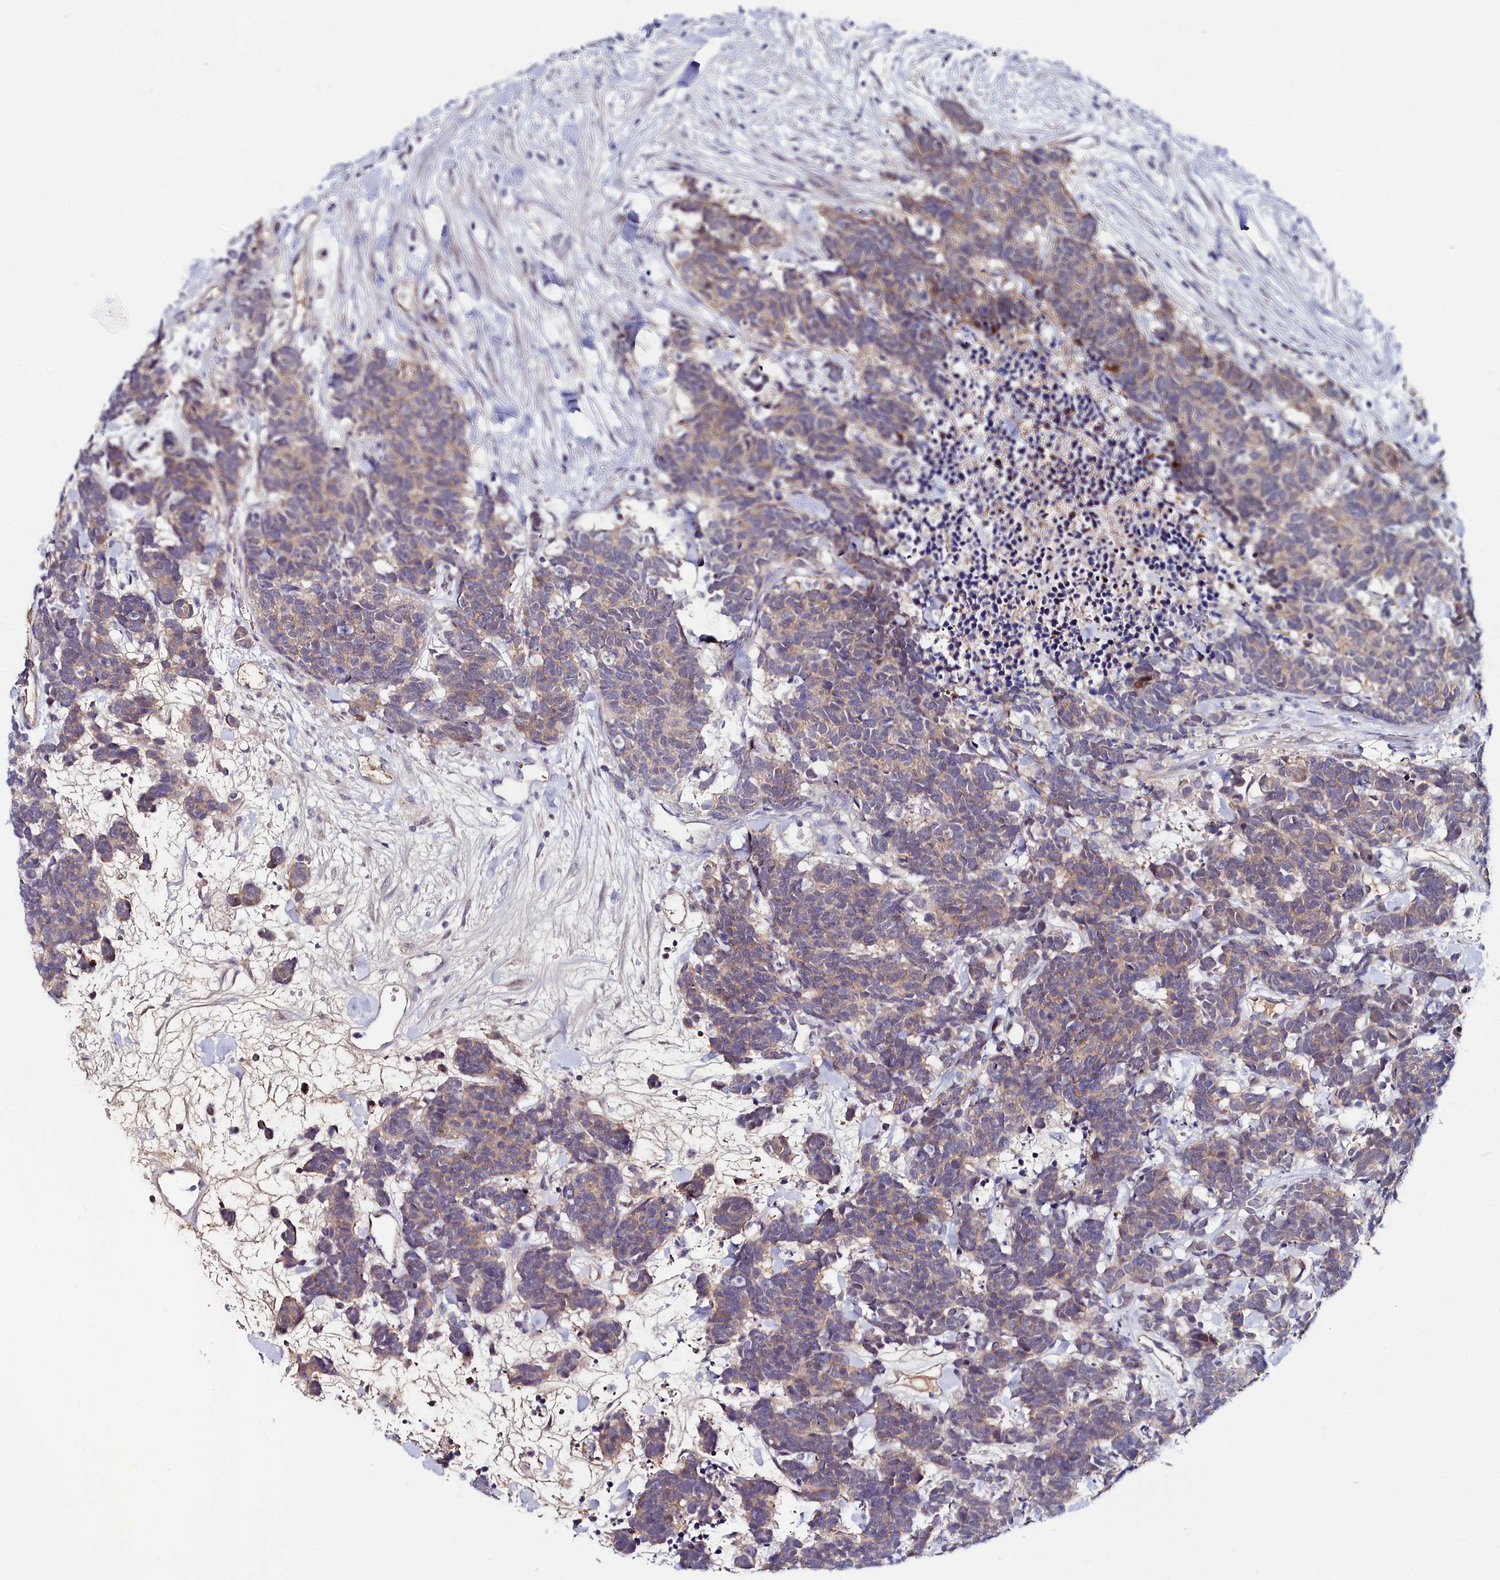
{"staining": {"intensity": "weak", "quantity": "25%-75%", "location": "cytoplasmic/membranous"}, "tissue": "carcinoid", "cell_type": "Tumor cells", "image_type": "cancer", "snomed": [{"axis": "morphology", "description": "Carcinoma, NOS"}, {"axis": "morphology", "description": "Carcinoid, malignant, NOS"}, {"axis": "topography", "description": "Prostate"}], "caption": "This photomicrograph demonstrates carcinoma stained with immunohistochemistry (IHC) to label a protein in brown. The cytoplasmic/membranous of tumor cells show weak positivity for the protein. Nuclei are counter-stained blue.", "gene": "KCTD18", "patient": {"sex": "male", "age": 57}}